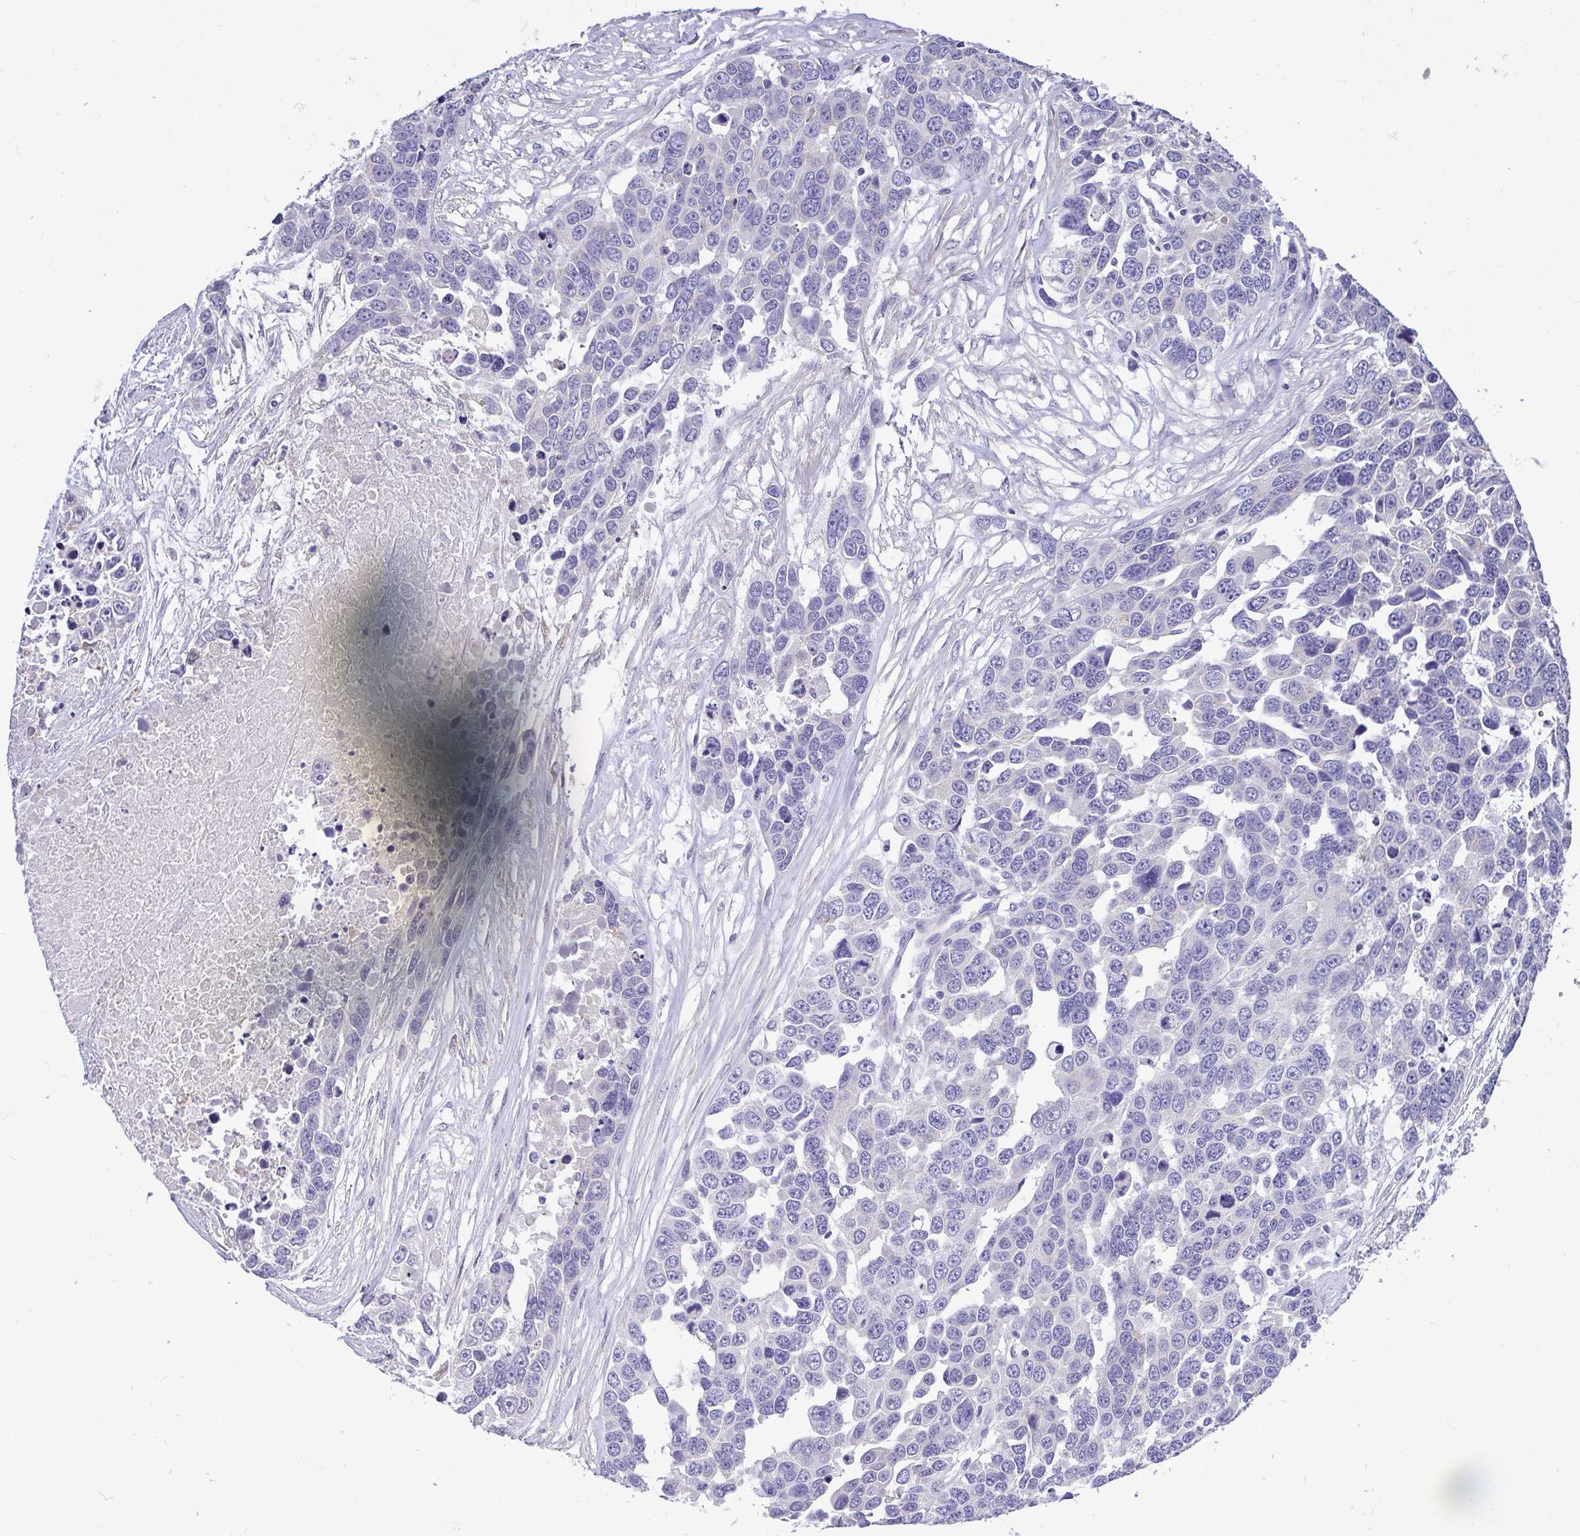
{"staining": {"intensity": "negative", "quantity": "none", "location": "none"}, "tissue": "ovarian cancer", "cell_type": "Tumor cells", "image_type": "cancer", "snomed": [{"axis": "morphology", "description": "Cystadenocarcinoma, serous, NOS"}, {"axis": "topography", "description": "Ovary"}], "caption": "There is no significant positivity in tumor cells of ovarian serous cystadenocarcinoma.", "gene": "MOCS1", "patient": {"sex": "female", "age": 76}}